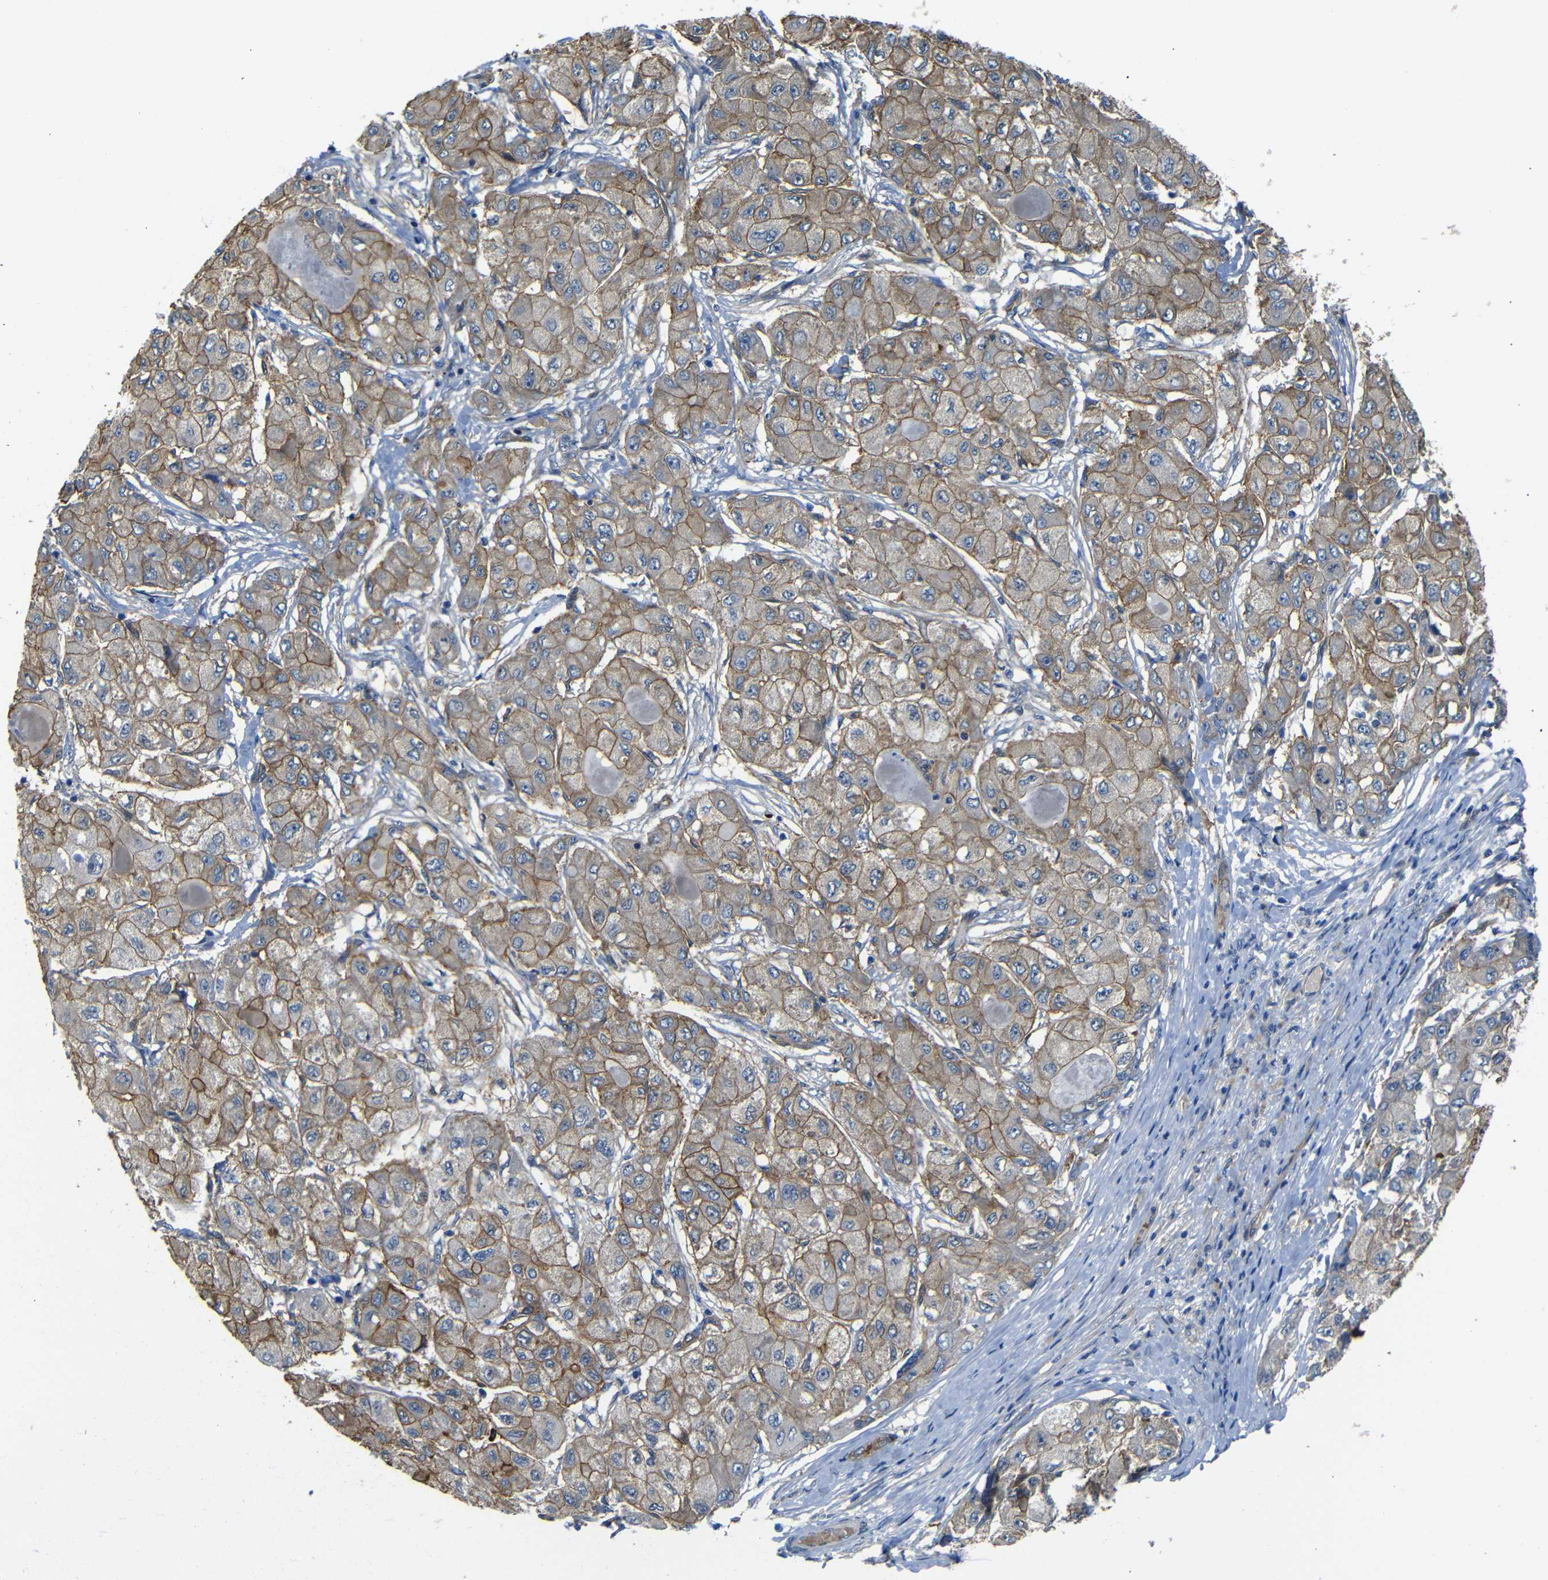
{"staining": {"intensity": "moderate", "quantity": "25%-75%", "location": "cytoplasmic/membranous"}, "tissue": "liver cancer", "cell_type": "Tumor cells", "image_type": "cancer", "snomed": [{"axis": "morphology", "description": "Carcinoma, Hepatocellular, NOS"}, {"axis": "topography", "description": "Liver"}], "caption": "This micrograph reveals immunohistochemistry (IHC) staining of human hepatocellular carcinoma (liver), with medium moderate cytoplasmic/membranous staining in about 25%-75% of tumor cells.", "gene": "MYO1B", "patient": {"sex": "male", "age": 80}}